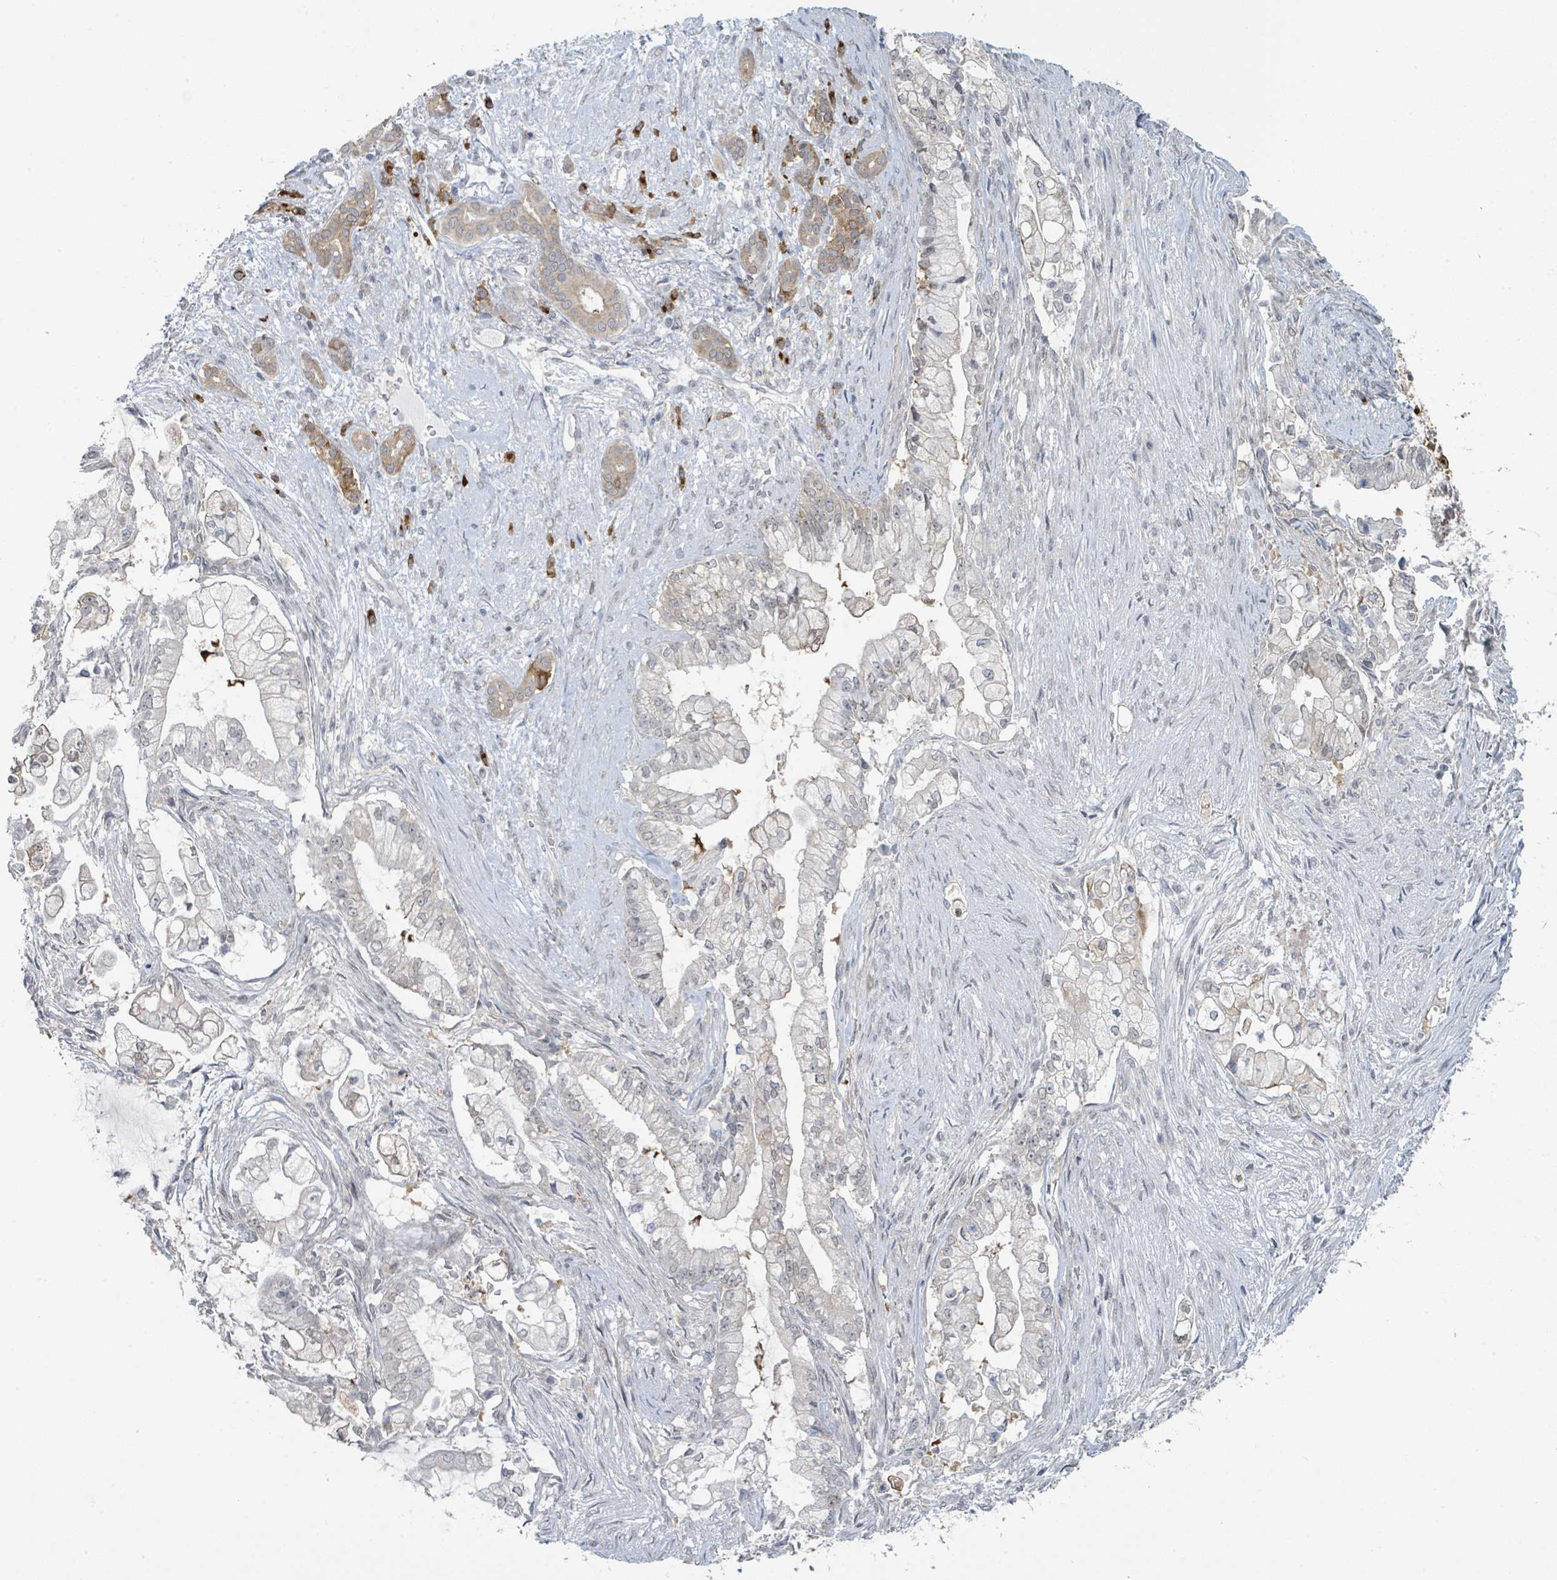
{"staining": {"intensity": "weak", "quantity": "<25%", "location": "cytoplasmic/membranous"}, "tissue": "pancreatic cancer", "cell_type": "Tumor cells", "image_type": "cancer", "snomed": [{"axis": "morphology", "description": "Adenocarcinoma, NOS"}, {"axis": "topography", "description": "Pancreas"}], "caption": "Pancreatic adenocarcinoma was stained to show a protein in brown. There is no significant staining in tumor cells. Nuclei are stained in blue.", "gene": "ANKRD55", "patient": {"sex": "female", "age": 69}}